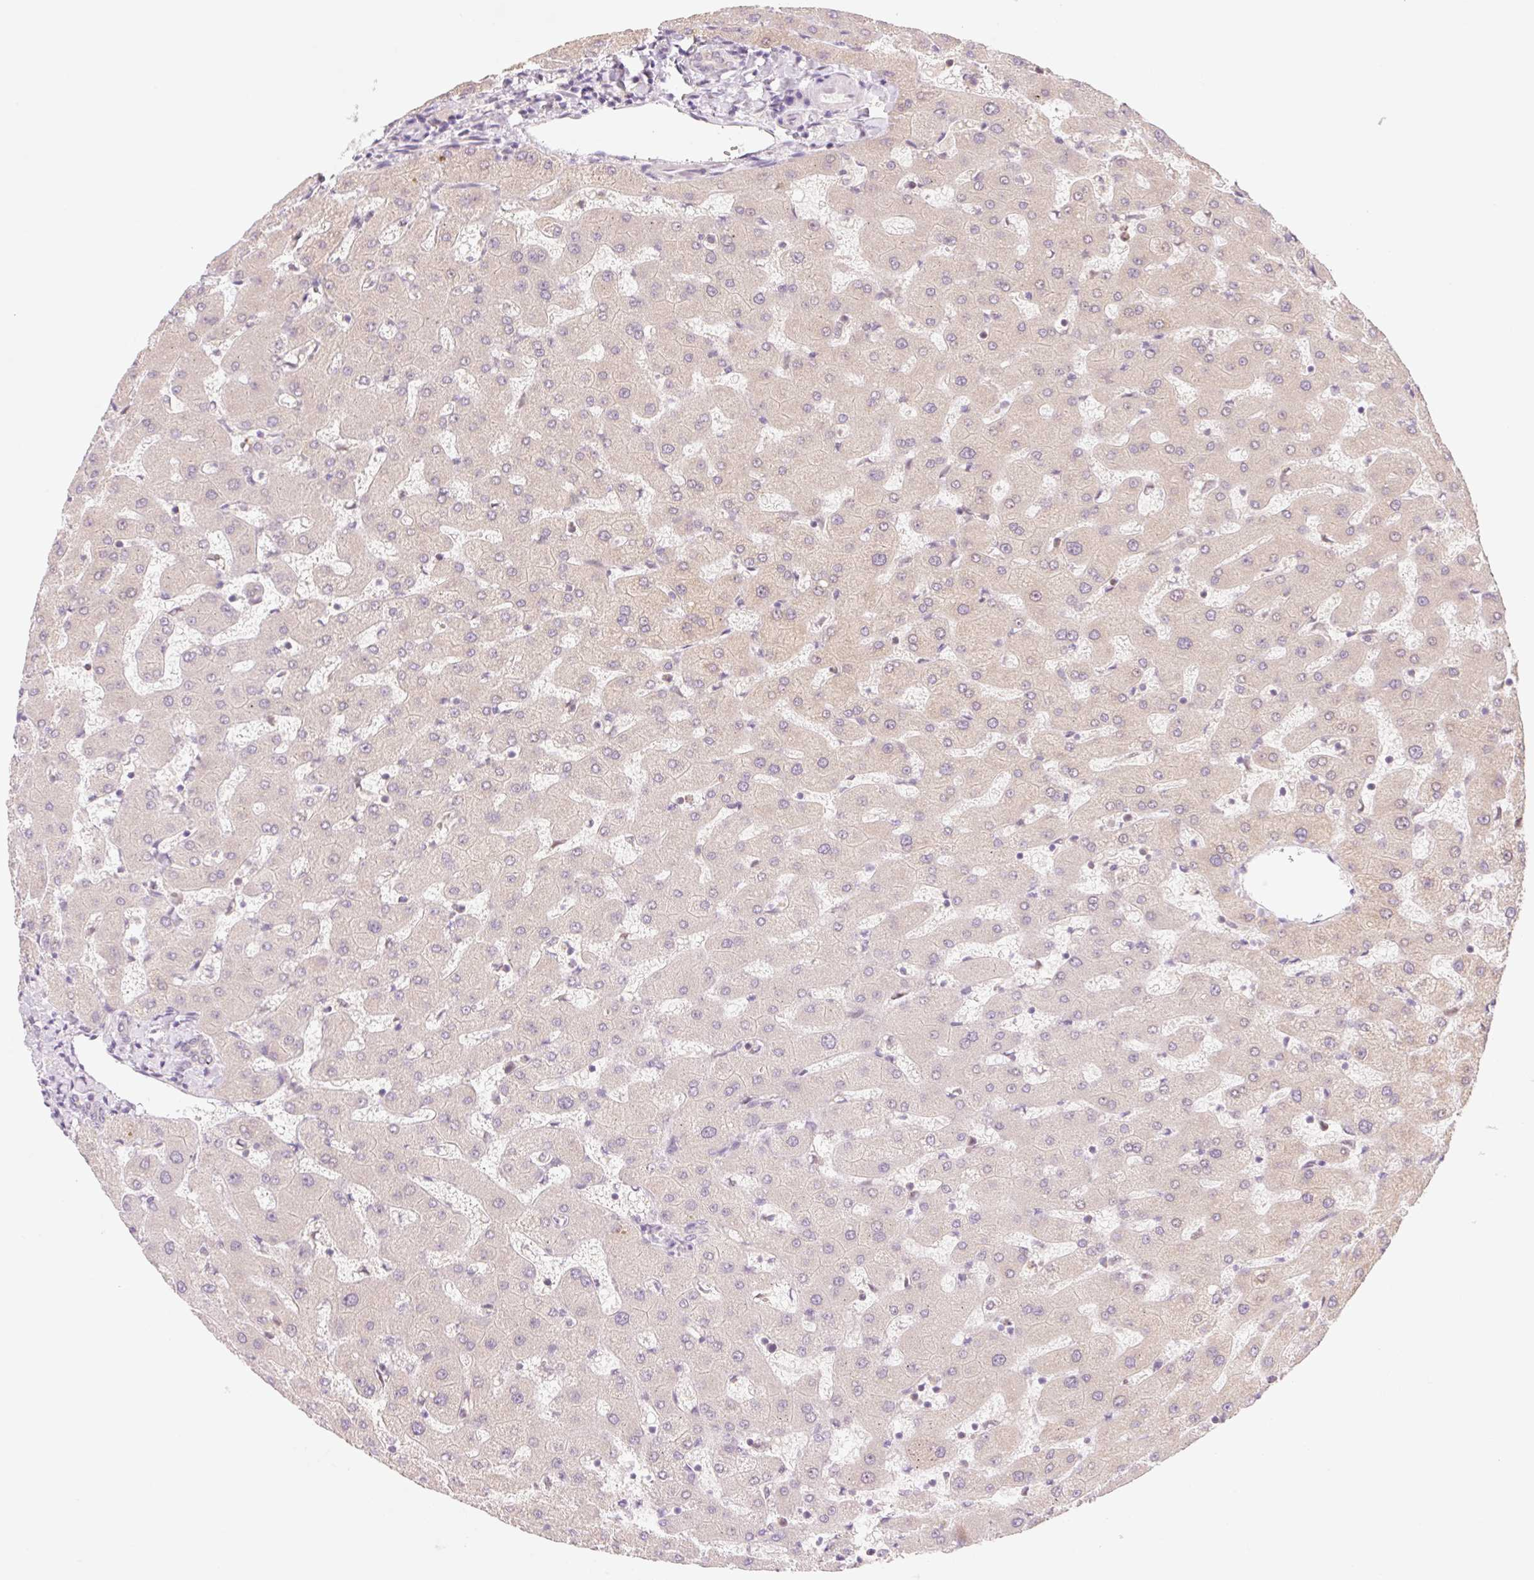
{"staining": {"intensity": "negative", "quantity": "none", "location": "none"}, "tissue": "liver", "cell_type": "Cholangiocytes", "image_type": "normal", "snomed": [{"axis": "morphology", "description": "Normal tissue, NOS"}, {"axis": "topography", "description": "Liver"}], "caption": "Immunohistochemistry histopathology image of normal liver stained for a protein (brown), which demonstrates no positivity in cholangiocytes.", "gene": "HEBP1", "patient": {"sex": "female", "age": 63}}